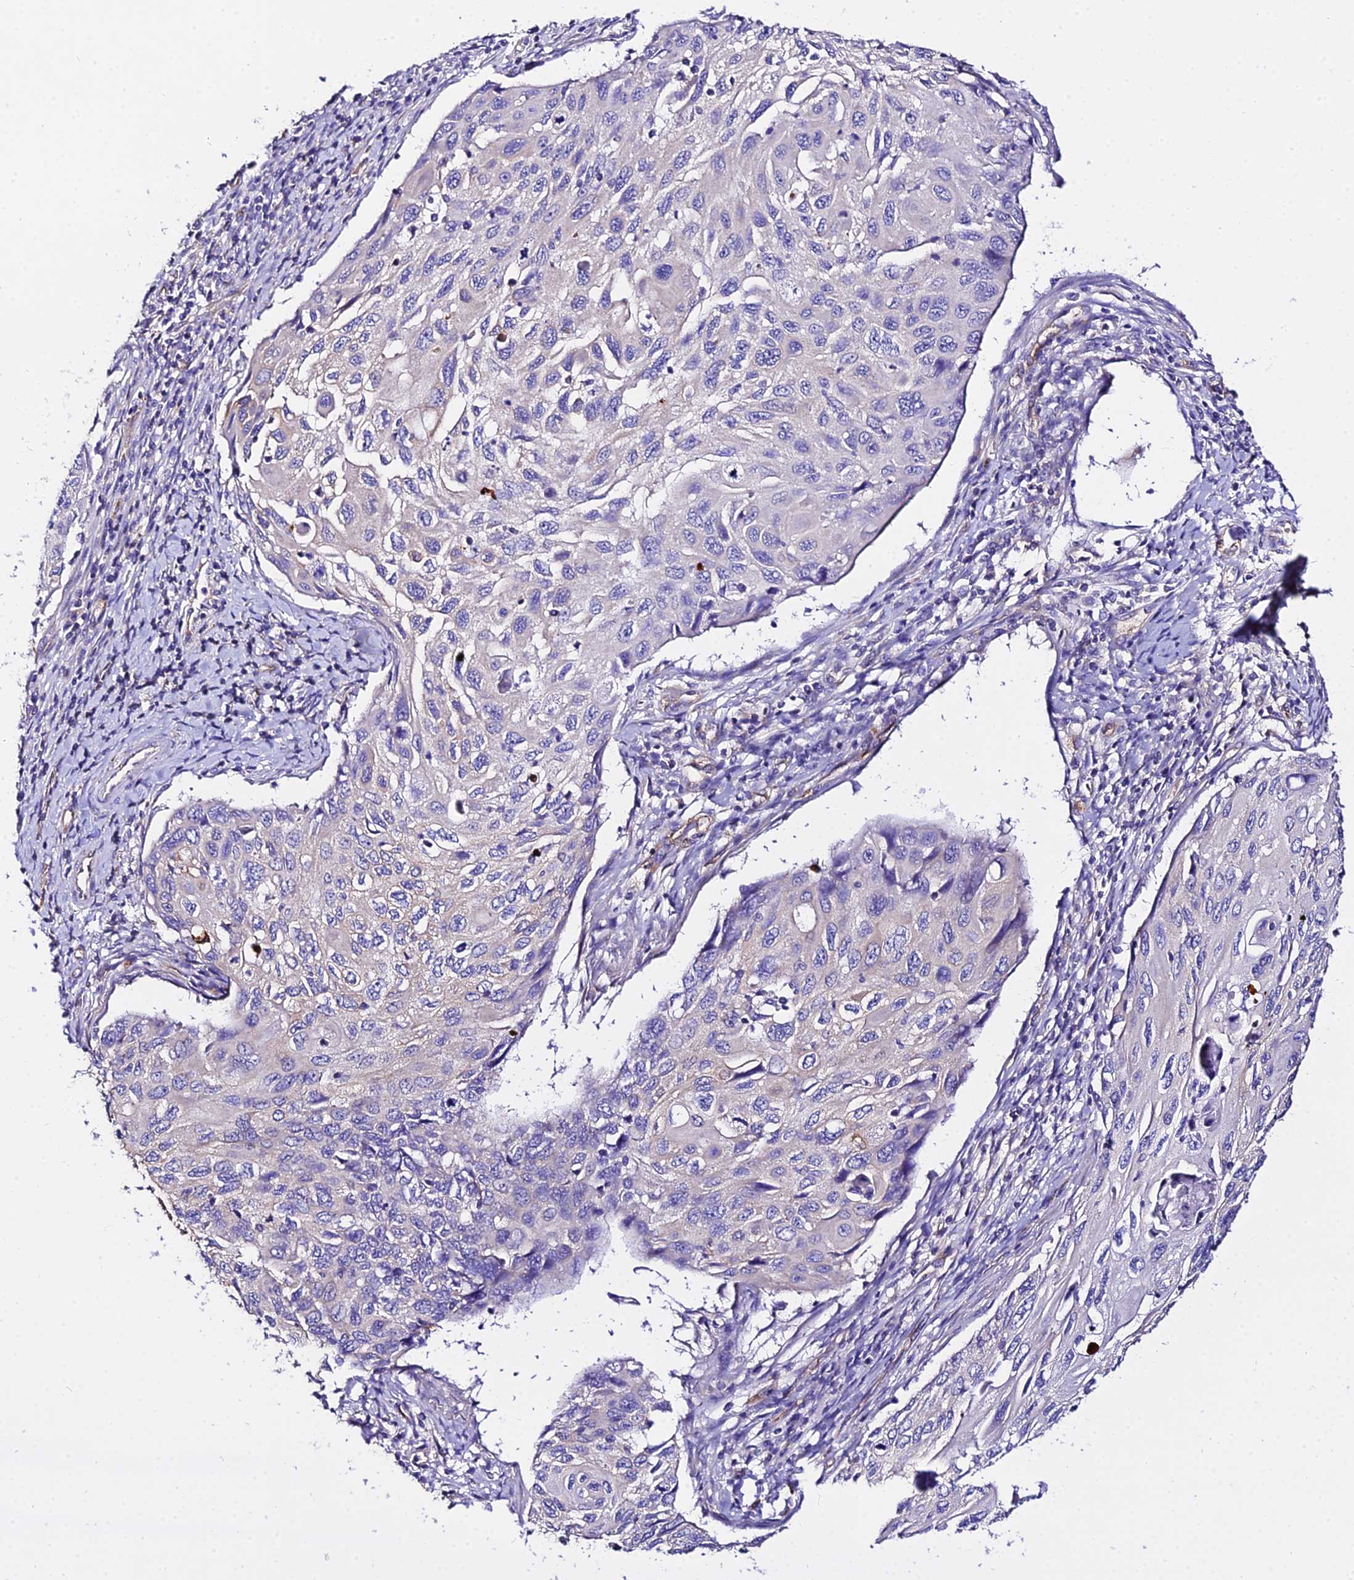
{"staining": {"intensity": "negative", "quantity": "none", "location": "none"}, "tissue": "cervical cancer", "cell_type": "Tumor cells", "image_type": "cancer", "snomed": [{"axis": "morphology", "description": "Squamous cell carcinoma, NOS"}, {"axis": "topography", "description": "Cervix"}], "caption": "Tumor cells are negative for brown protein staining in cervical cancer (squamous cell carcinoma).", "gene": "DAW1", "patient": {"sex": "female", "age": 70}}